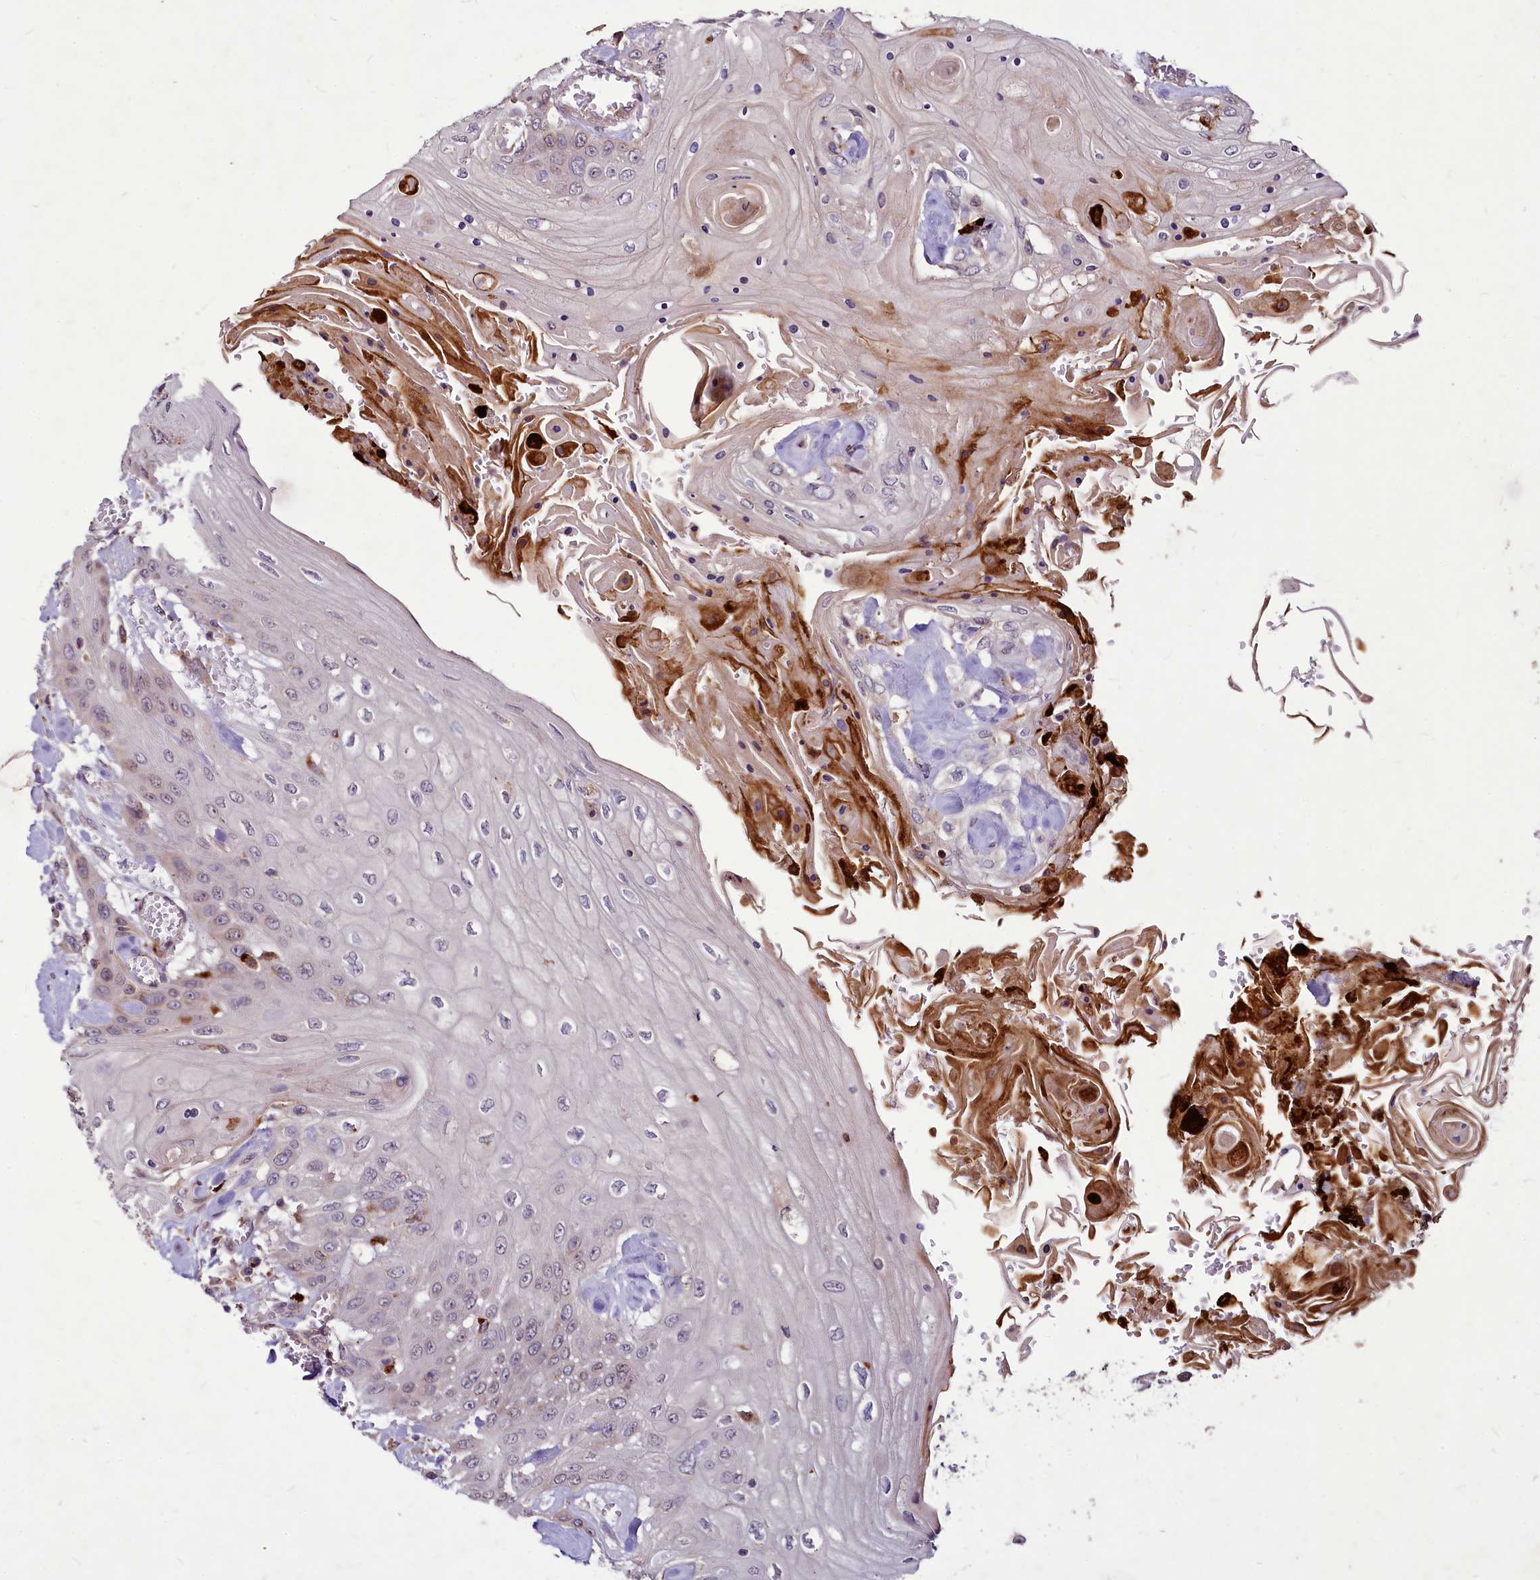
{"staining": {"intensity": "negative", "quantity": "none", "location": "none"}, "tissue": "head and neck cancer", "cell_type": "Tumor cells", "image_type": "cancer", "snomed": [{"axis": "morphology", "description": "Squamous cell carcinoma, NOS"}, {"axis": "topography", "description": "Head-Neck"}], "caption": "This is an immunohistochemistry image of head and neck cancer (squamous cell carcinoma). There is no positivity in tumor cells.", "gene": "C11orf86", "patient": {"sex": "female", "age": 43}}